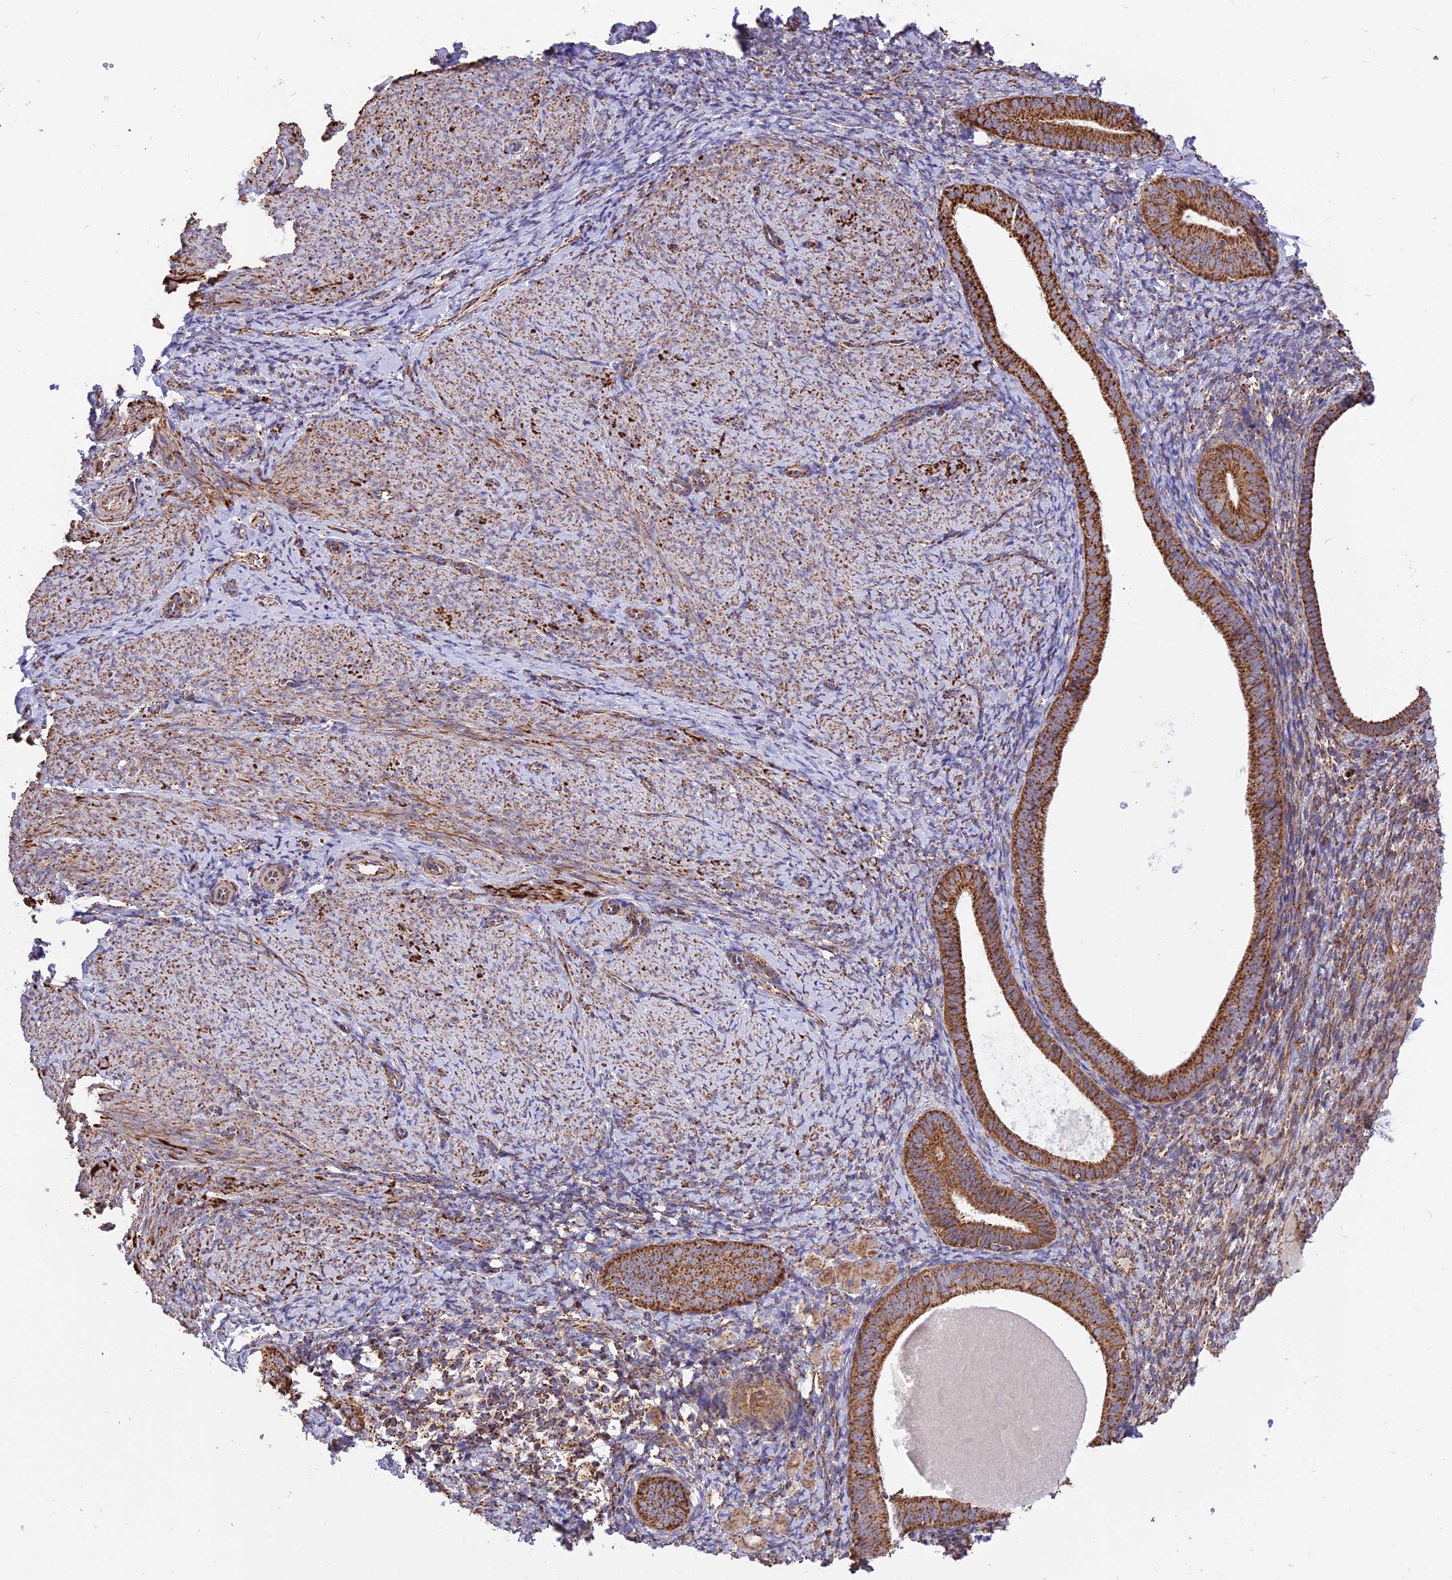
{"staining": {"intensity": "moderate", "quantity": "25%-75%", "location": "cytoplasmic/membranous"}, "tissue": "endometrium", "cell_type": "Cells in endometrial stroma", "image_type": "normal", "snomed": [{"axis": "morphology", "description": "Normal tissue, NOS"}, {"axis": "topography", "description": "Endometrium"}], "caption": "Immunohistochemical staining of normal endometrium exhibits 25%-75% levels of moderate cytoplasmic/membranous protein positivity in approximately 25%-75% of cells in endometrial stroma.", "gene": "TTC4", "patient": {"sex": "female", "age": 65}}